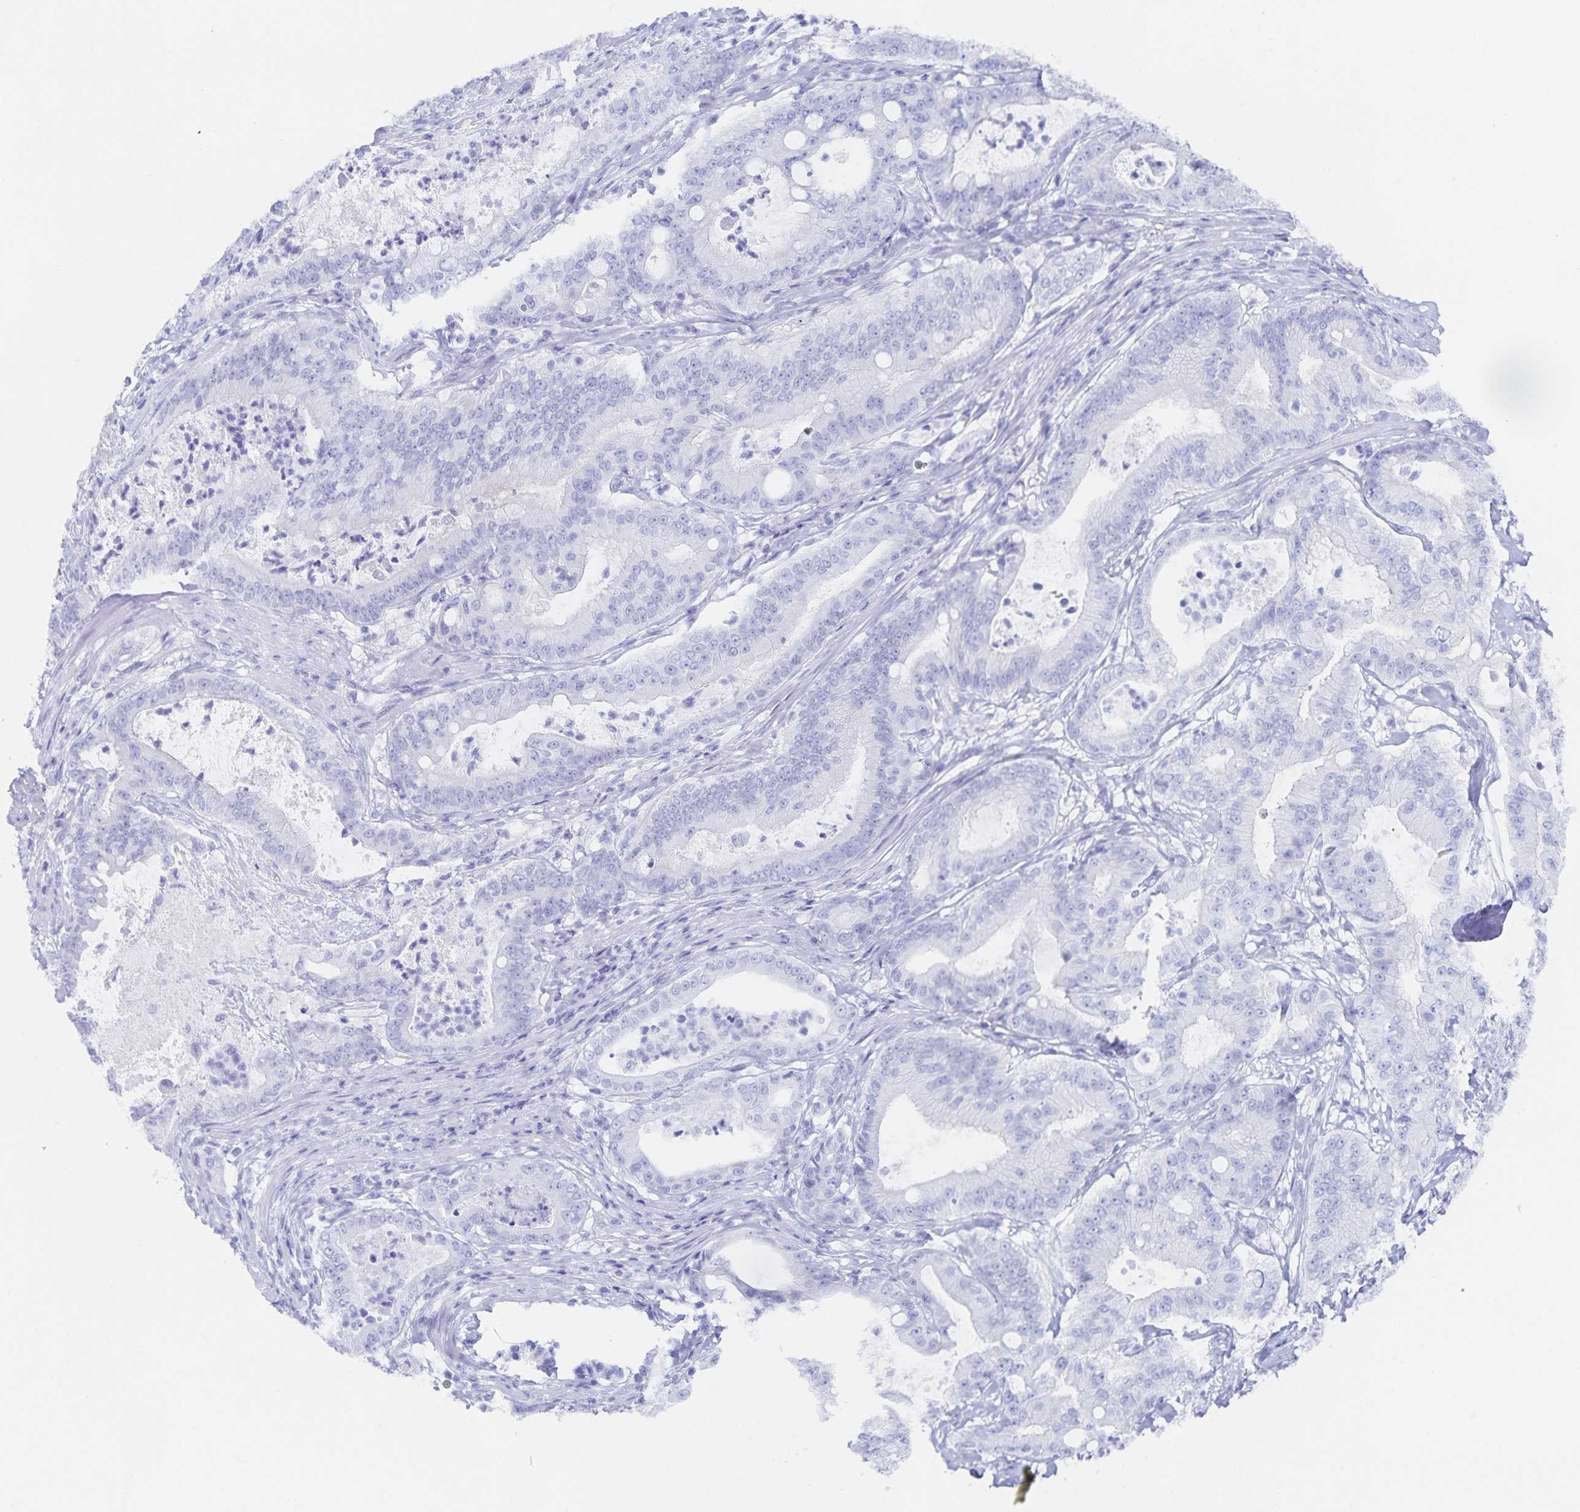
{"staining": {"intensity": "negative", "quantity": "none", "location": "none"}, "tissue": "pancreatic cancer", "cell_type": "Tumor cells", "image_type": "cancer", "snomed": [{"axis": "morphology", "description": "Adenocarcinoma, NOS"}, {"axis": "topography", "description": "Pancreas"}], "caption": "A photomicrograph of human pancreatic cancer is negative for staining in tumor cells. (DAB IHC, high magnification).", "gene": "SNTN", "patient": {"sex": "male", "age": 71}}